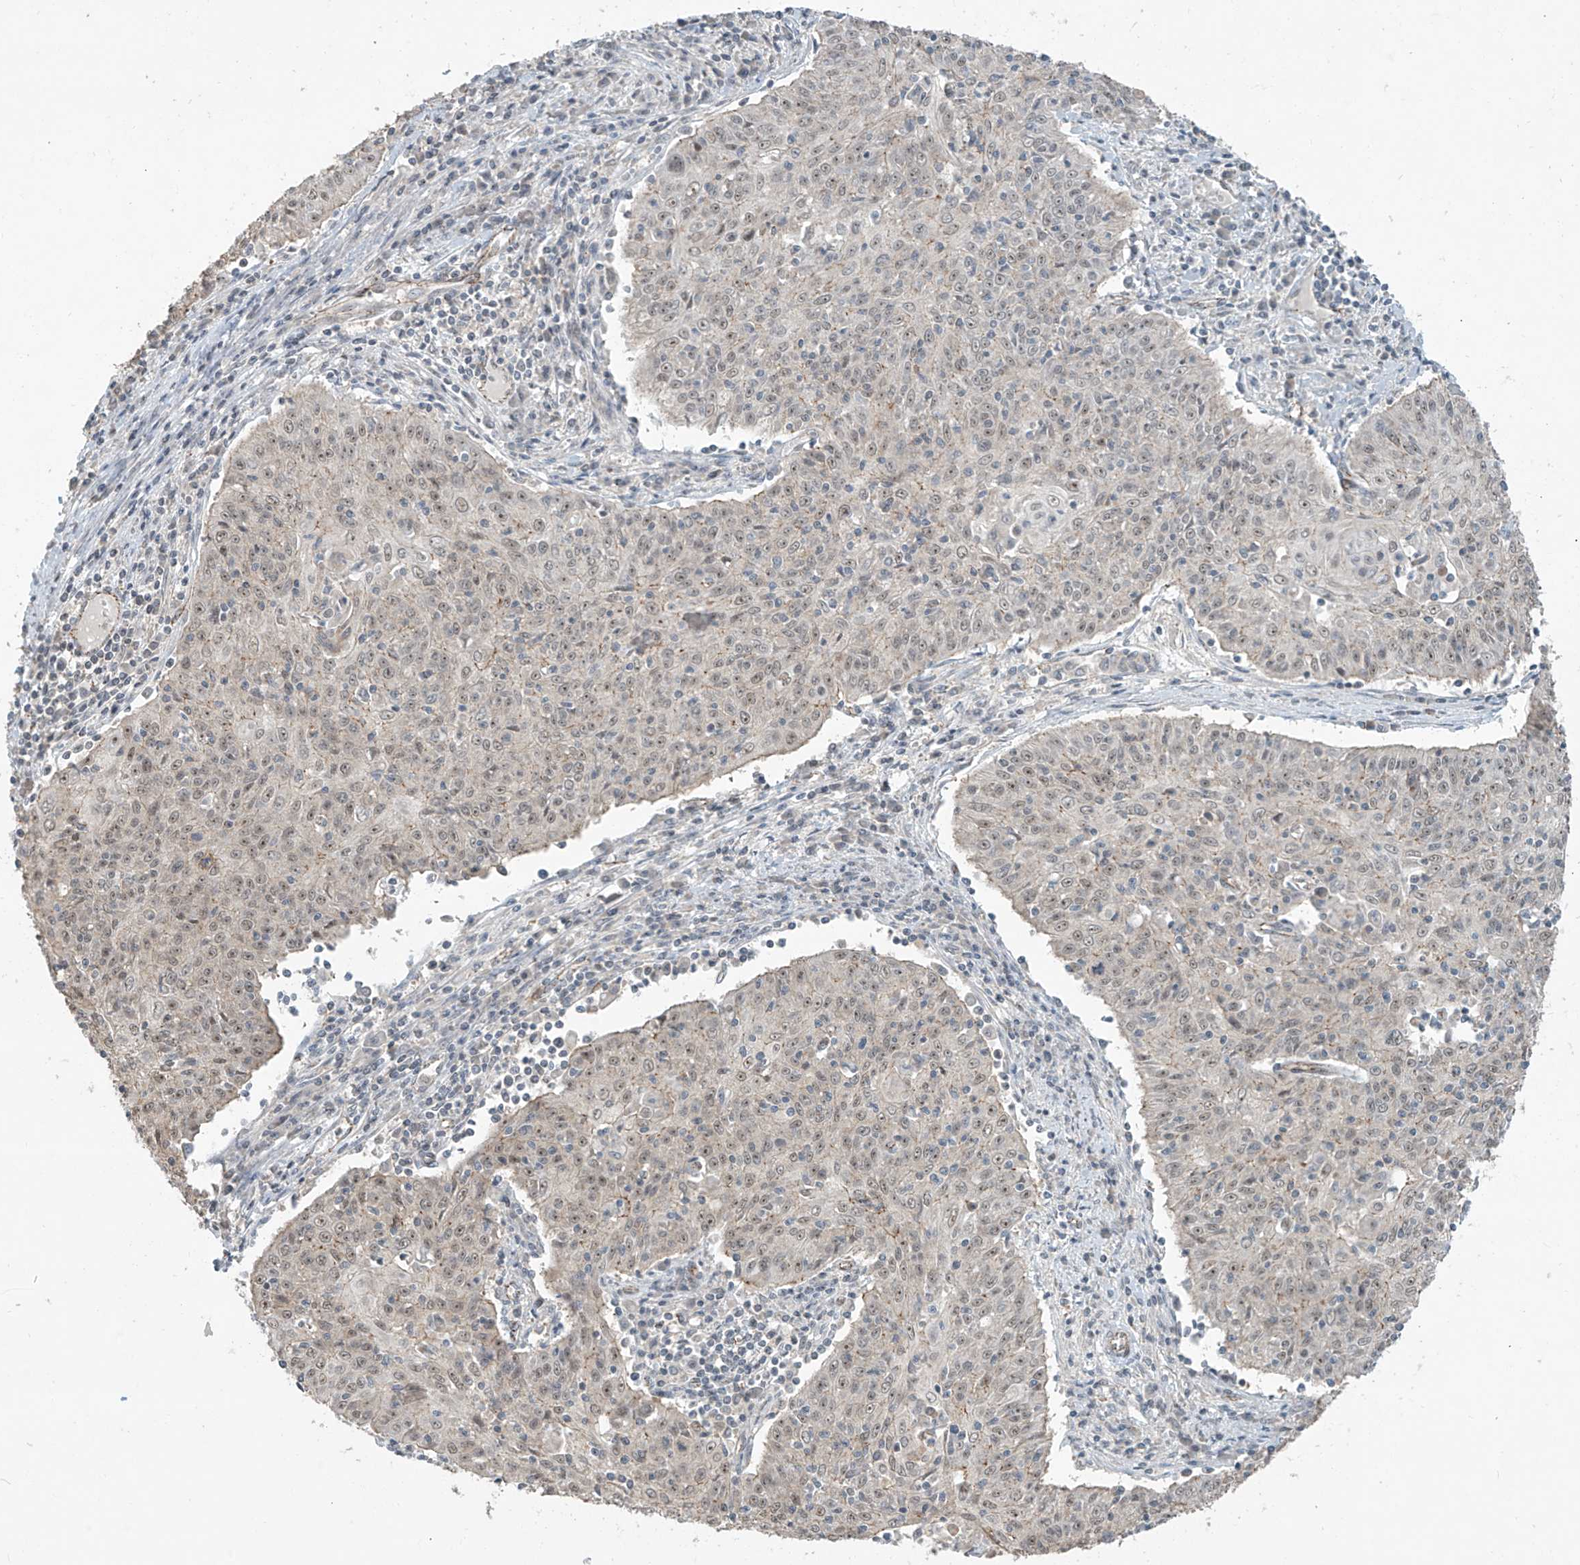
{"staining": {"intensity": "weak", "quantity": "25%-75%", "location": "cytoplasmic/membranous,nuclear"}, "tissue": "cervical cancer", "cell_type": "Tumor cells", "image_type": "cancer", "snomed": [{"axis": "morphology", "description": "Squamous cell carcinoma, NOS"}, {"axis": "topography", "description": "Cervix"}], "caption": "A high-resolution photomicrograph shows IHC staining of cervical cancer (squamous cell carcinoma), which shows weak cytoplasmic/membranous and nuclear positivity in about 25%-75% of tumor cells.", "gene": "ZNF16", "patient": {"sex": "female", "age": 48}}